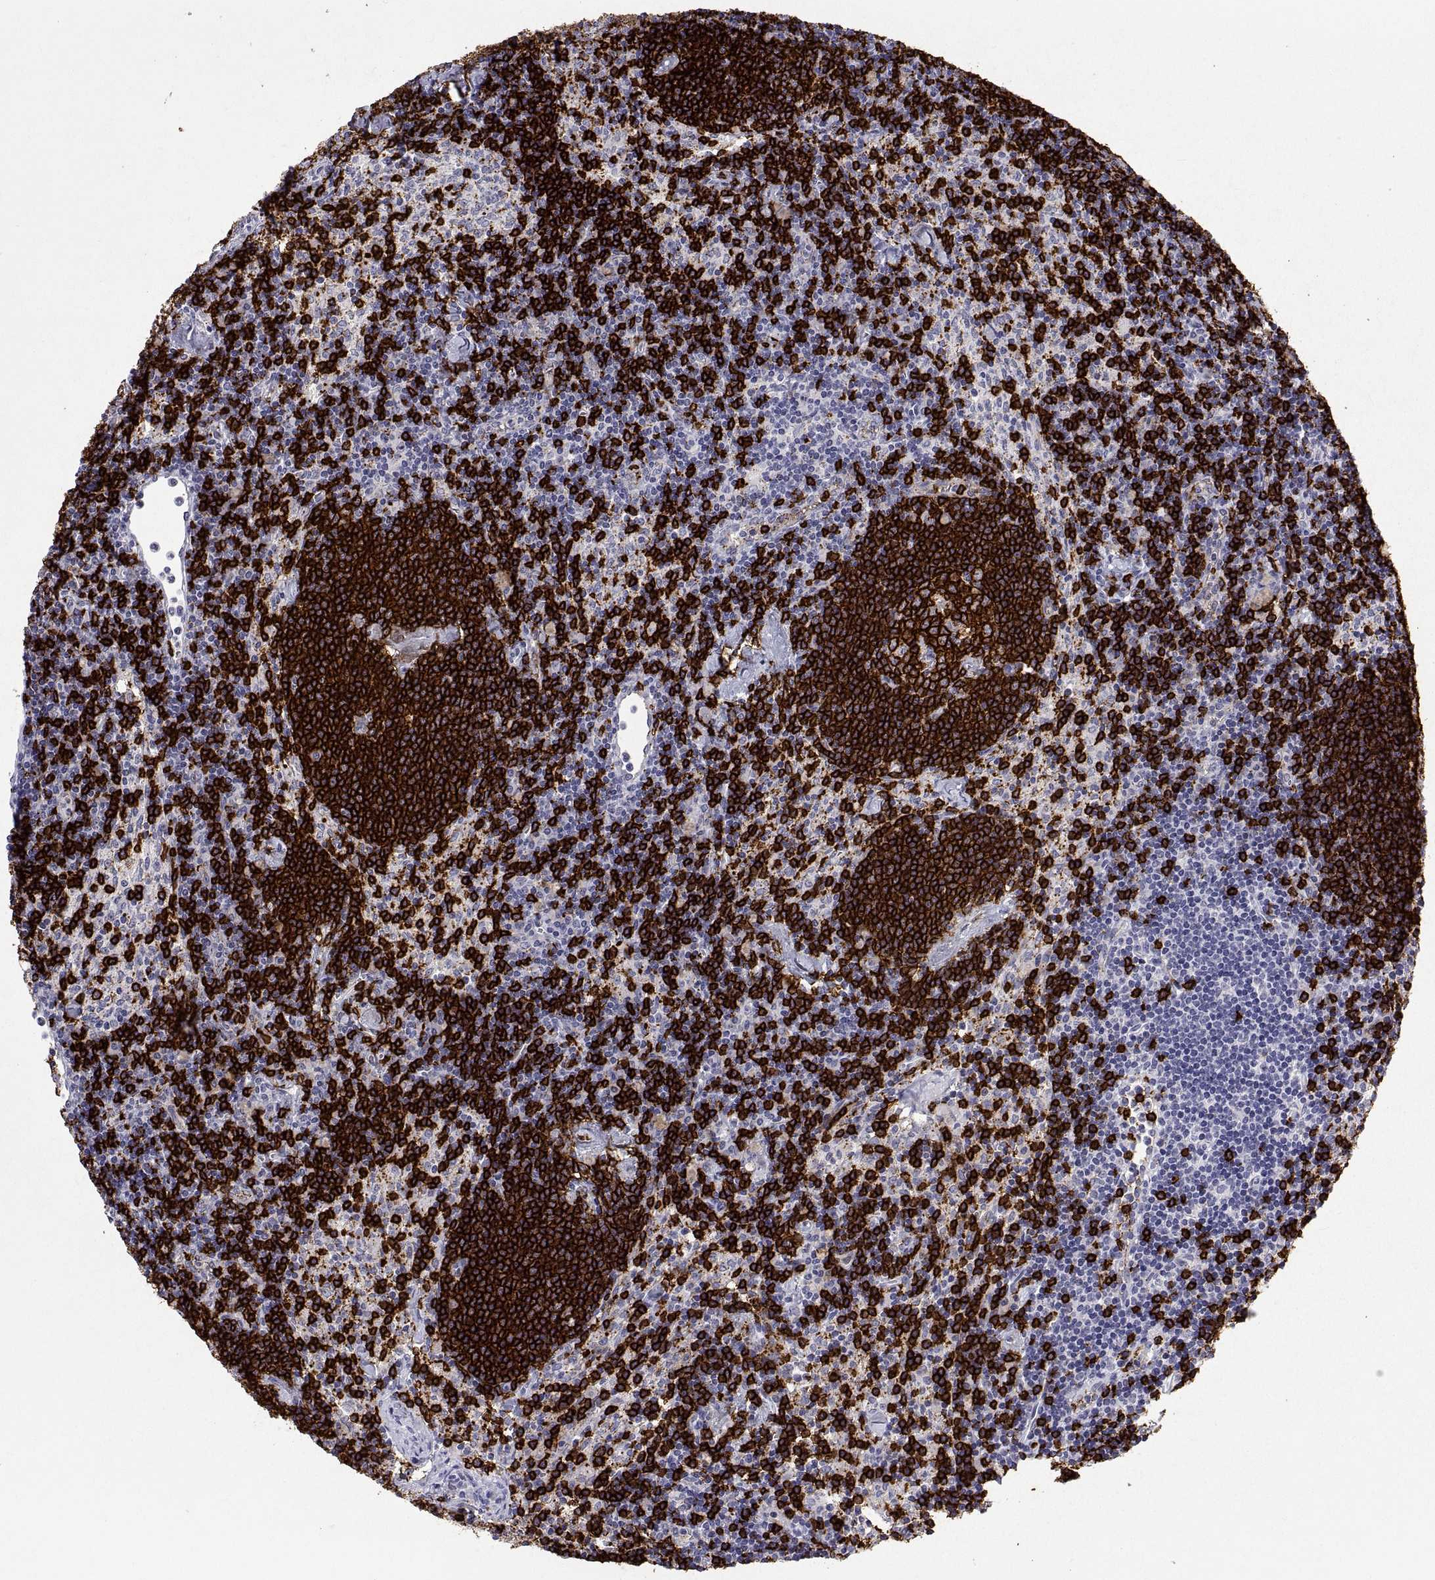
{"staining": {"intensity": "strong", "quantity": ">75%", "location": "cytoplasmic/membranous"}, "tissue": "lymph node", "cell_type": "Germinal center cells", "image_type": "normal", "snomed": [{"axis": "morphology", "description": "Normal tissue, NOS"}, {"axis": "topography", "description": "Lymph node"}], "caption": "Immunohistochemical staining of unremarkable human lymph node reveals high levels of strong cytoplasmic/membranous expression in approximately >75% of germinal center cells.", "gene": "MS4A1", "patient": {"sex": "female", "age": 42}}